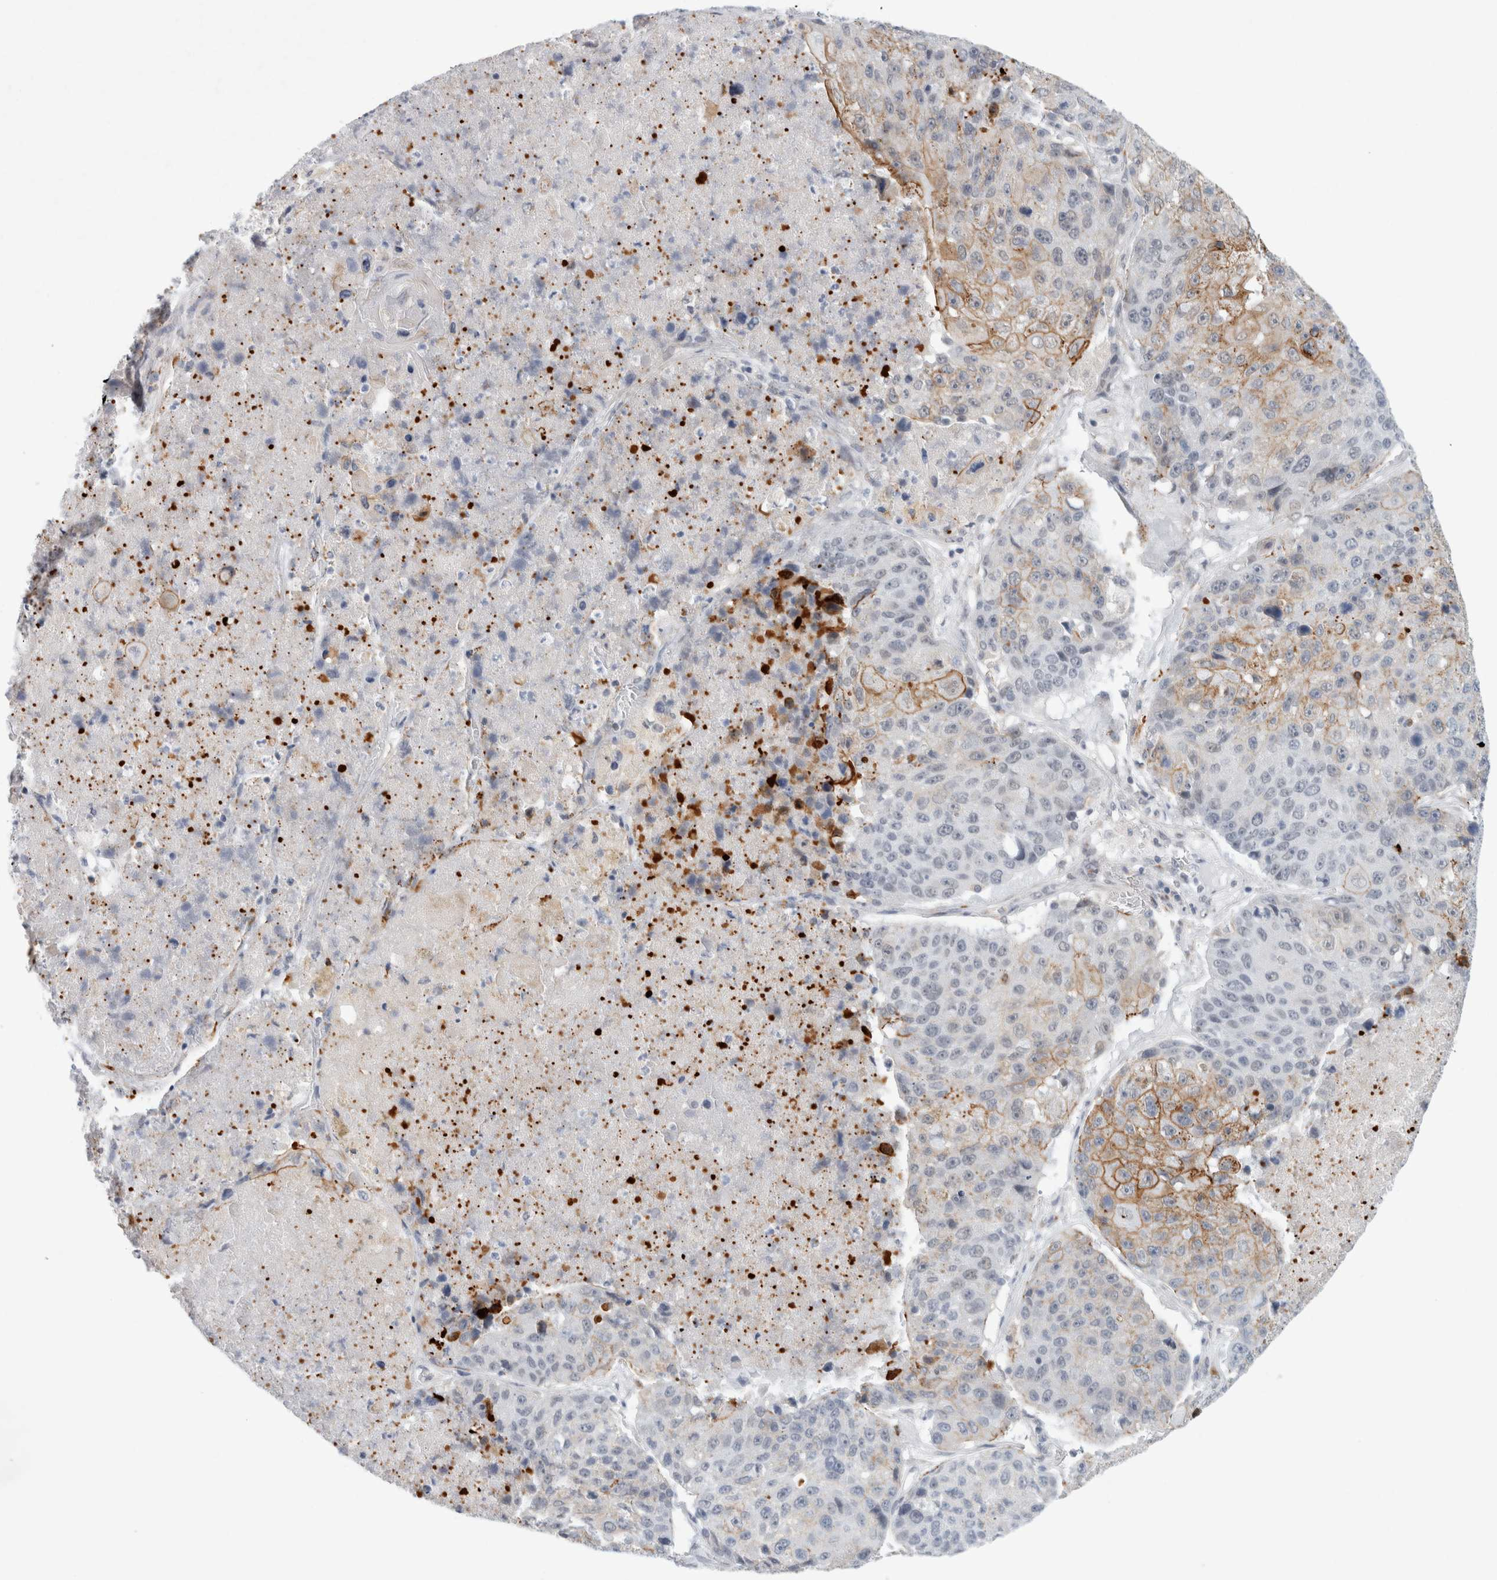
{"staining": {"intensity": "moderate", "quantity": "<25%", "location": "cytoplasmic/membranous"}, "tissue": "lung cancer", "cell_type": "Tumor cells", "image_type": "cancer", "snomed": [{"axis": "morphology", "description": "Squamous cell carcinoma, NOS"}, {"axis": "topography", "description": "Lung"}], "caption": "Approximately <25% of tumor cells in lung squamous cell carcinoma show moderate cytoplasmic/membranous protein staining as visualized by brown immunohistochemical staining.", "gene": "NIPA1", "patient": {"sex": "male", "age": 61}}